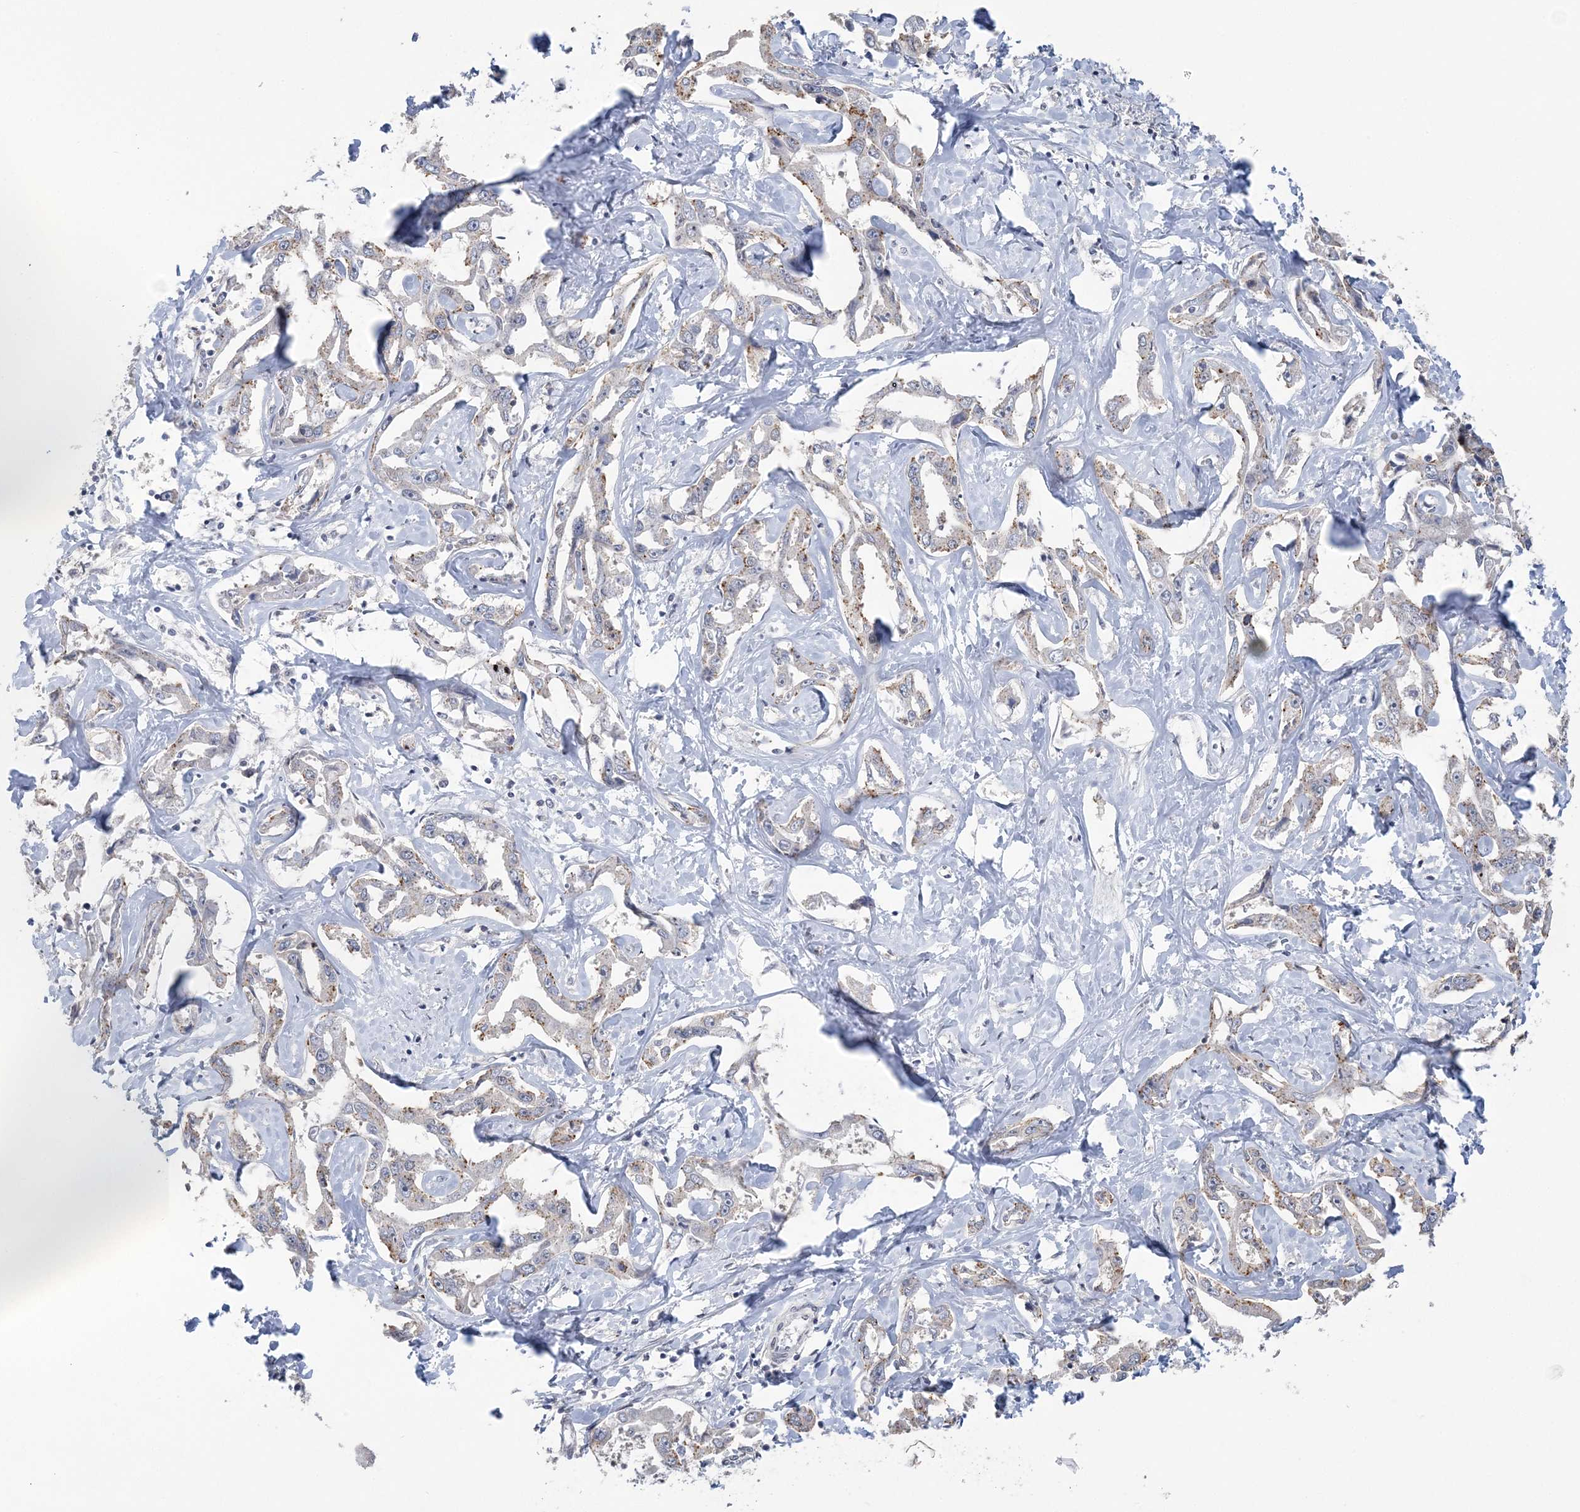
{"staining": {"intensity": "weak", "quantity": "25%-75%", "location": "cytoplasmic/membranous"}, "tissue": "liver cancer", "cell_type": "Tumor cells", "image_type": "cancer", "snomed": [{"axis": "morphology", "description": "Cholangiocarcinoma"}, {"axis": "topography", "description": "Liver"}], "caption": "Liver cancer (cholangiocarcinoma) tissue demonstrates weak cytoplasmic/membranous staining in approximately 25%-75% of tumor cells, visualized by immunohistochemistry. (Stains: DAB (3,3'-diaminobenzidine) in brown, nuclei in blue, Microscopy: brightfield microscopy at high magnification).", "gene": "ZBTB7A", "patient": {"sex": "male", "age": 59}}